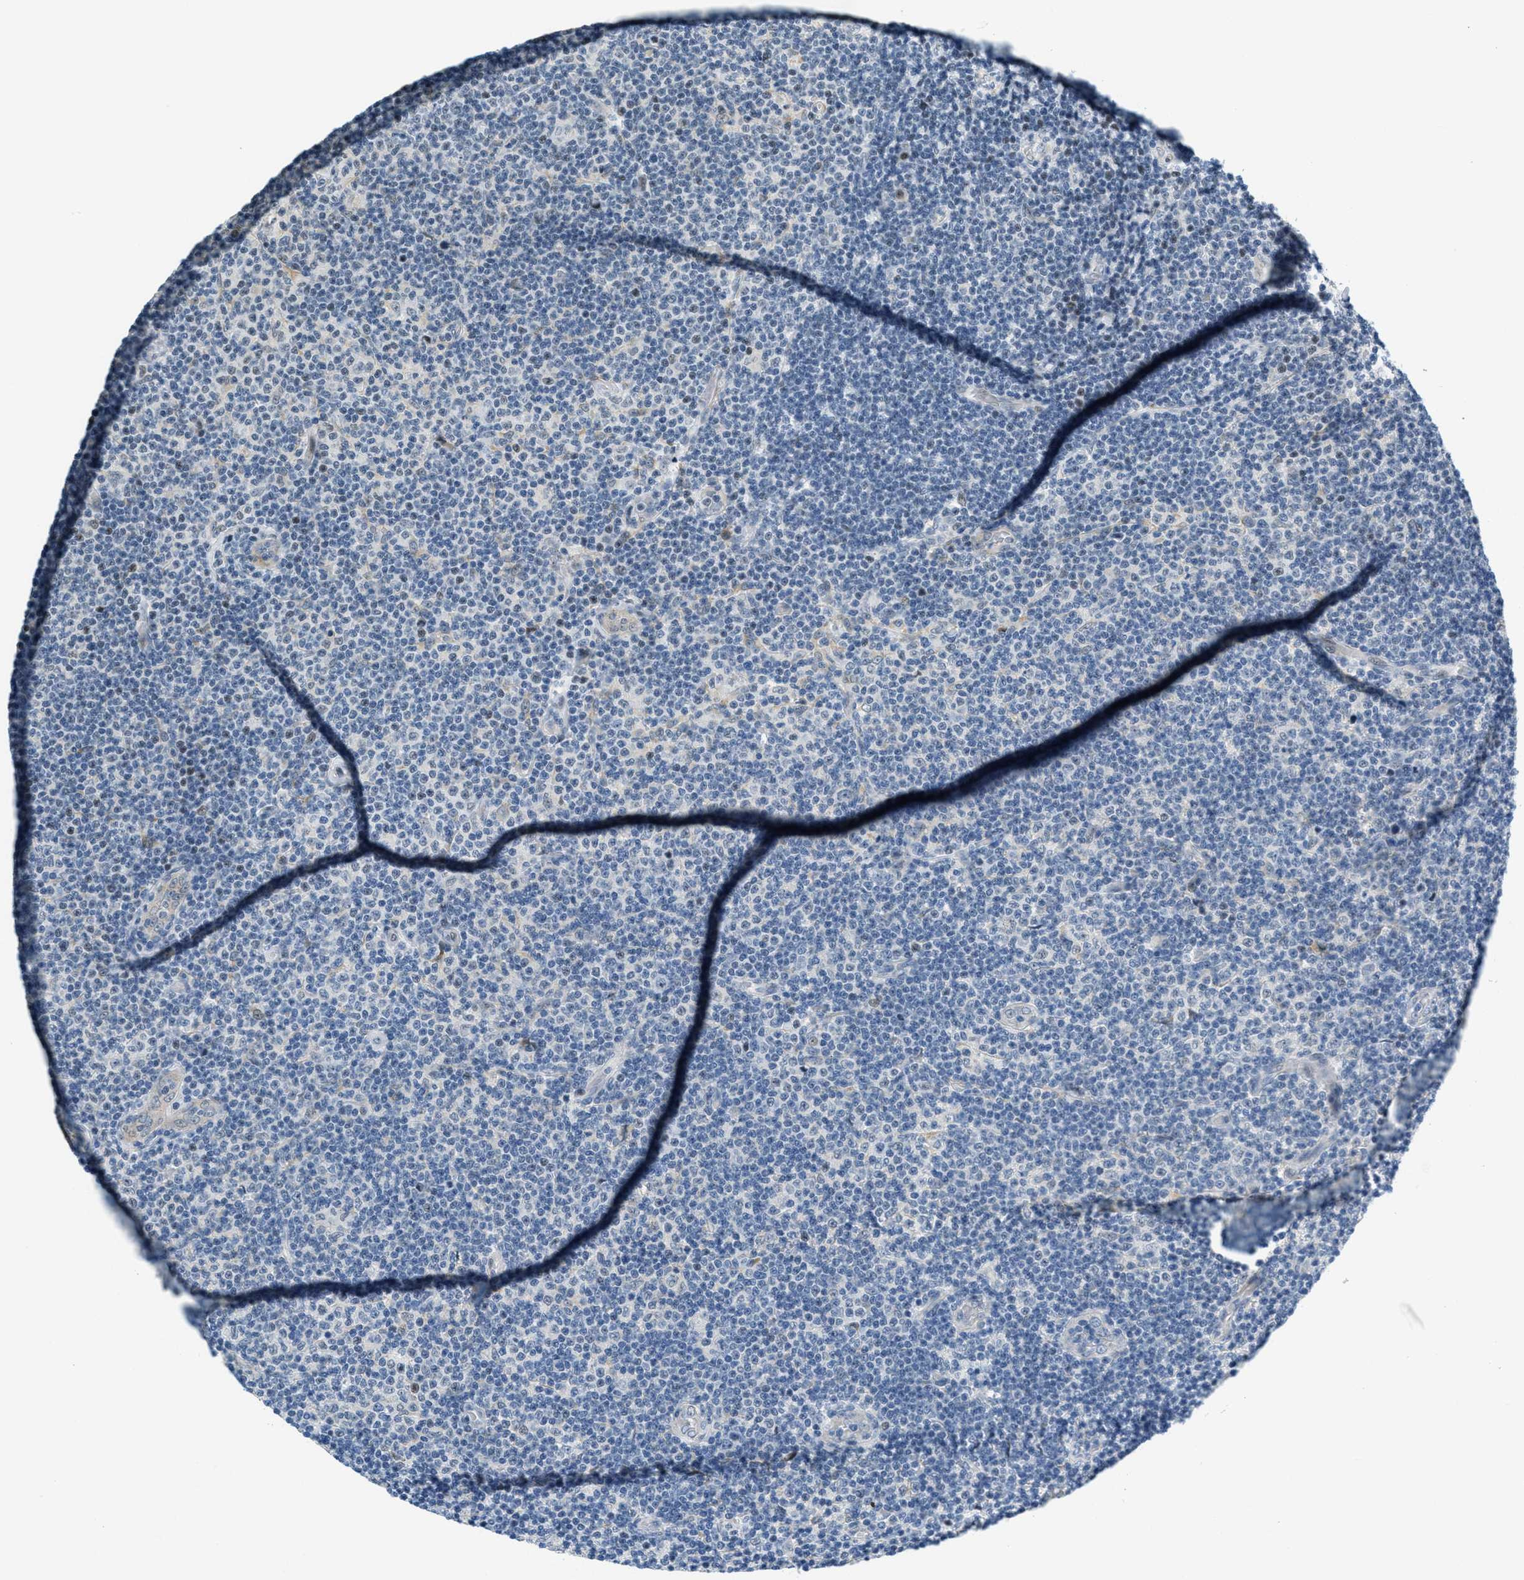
{"staining": {"intensity": "negative", "quantity": "none", "location": "none"}, "tissue": "lymphoma", "cell_type": "Tumor cells", "image_type": "cancer", "snomed": [{"axis": "morphology", "description": "Malignant lymphoma, non-Hodgkin's type, Low grade"}, {"axis": "topography", "description": "Lymph node"}], "caption": "The micrograph demonstrates no significant staining in tumor cells of lymphoma.", "gene": "ZDHHC23", "patient": {"sex": "male", "age": 83}}